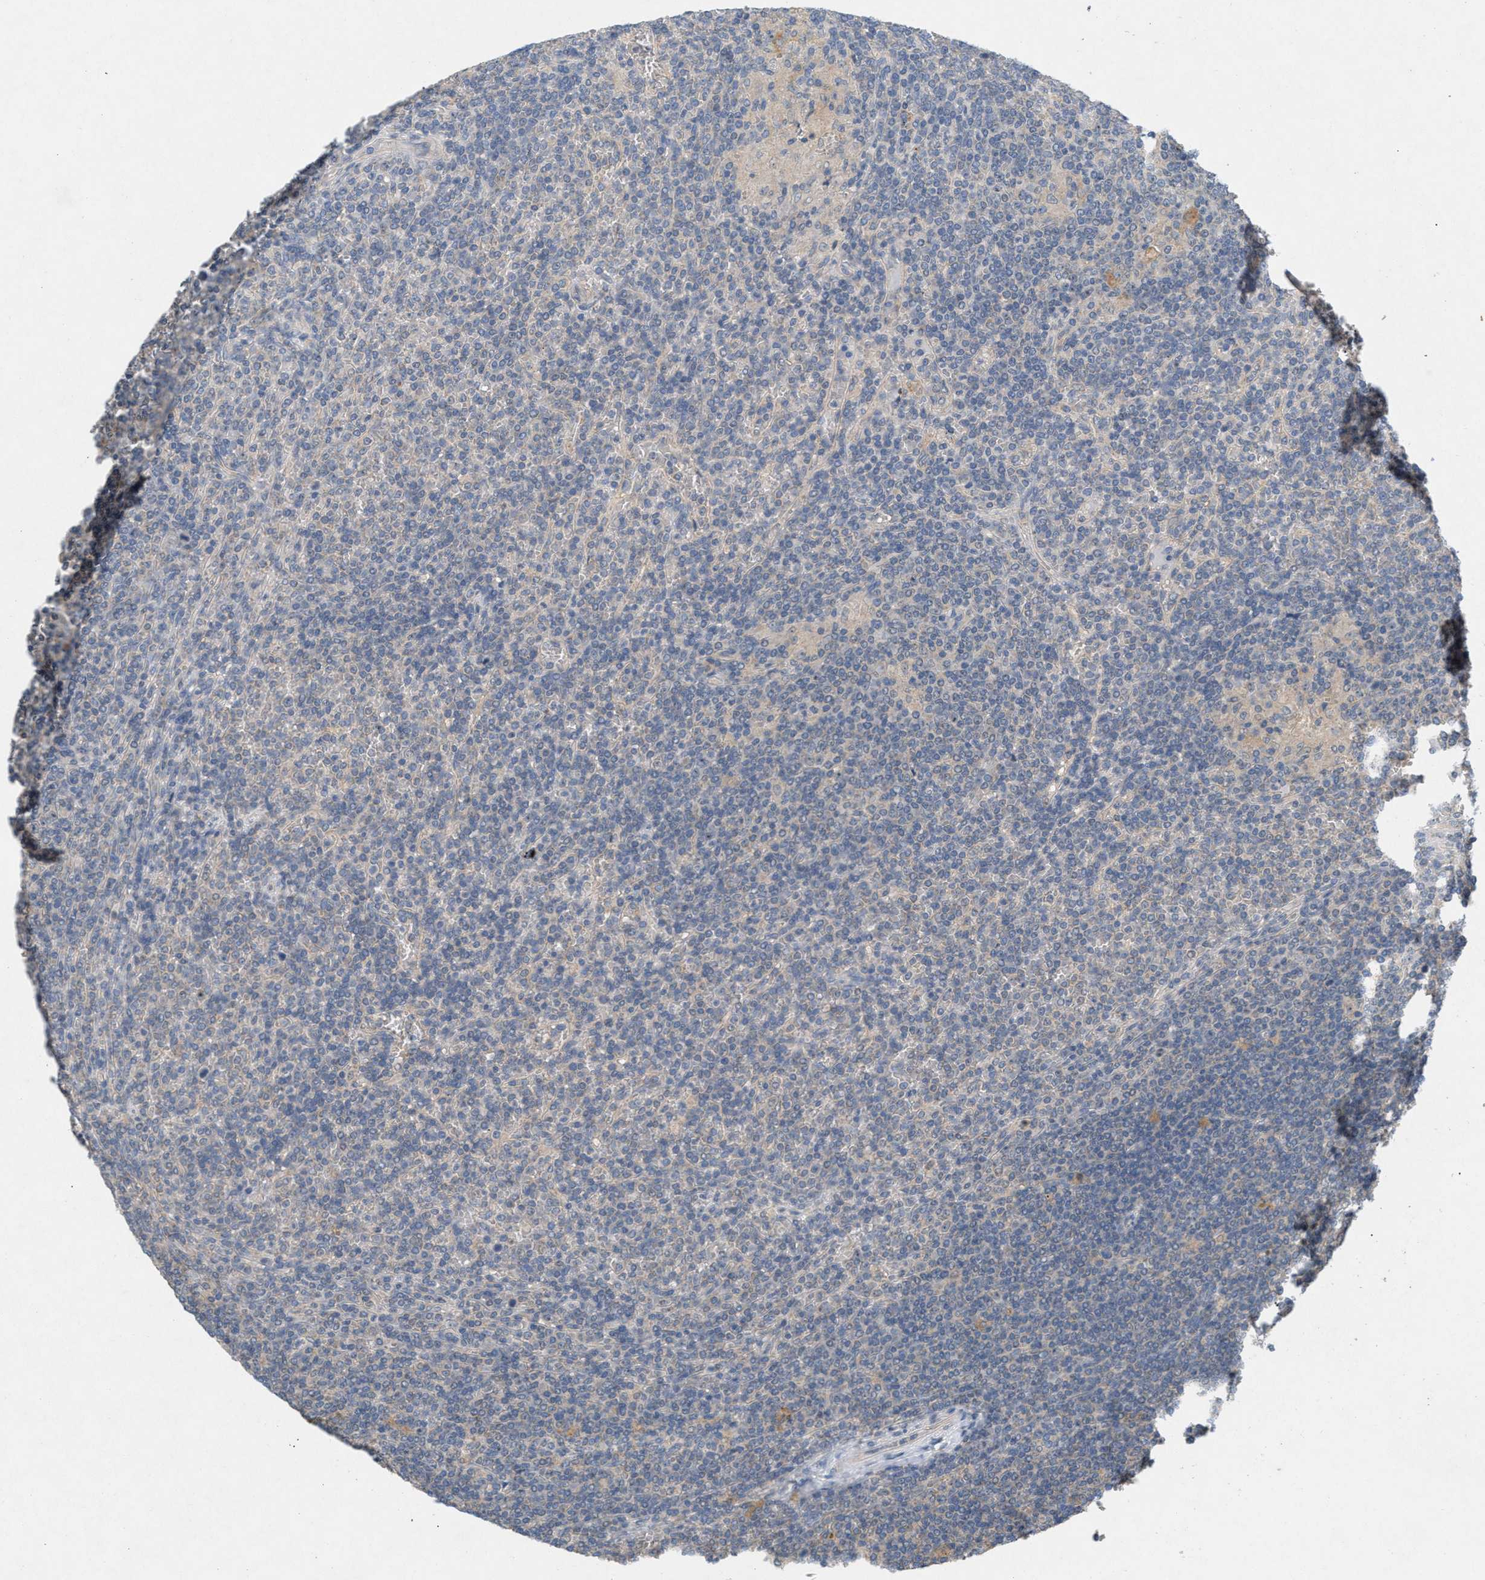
{"staining": {"intensity": "negative", "quantity": "none", "location": "none"}, "tissue": "lymphoma", "cell_type": "Tumor cells", "image_type": "cancer", "snomed": [{"axis": "morphology", "description": "Malignant lymphoma, non-Hodgkin's type, Low grade"}, {"axis": "topography", "description": "Spleen"}], "caption": "Immunohistochemical staining of lymphoma reveals no significant expression in tumor cells.", "gene": "DCAF7", "patient": {"sex": "female", "age": 19}}